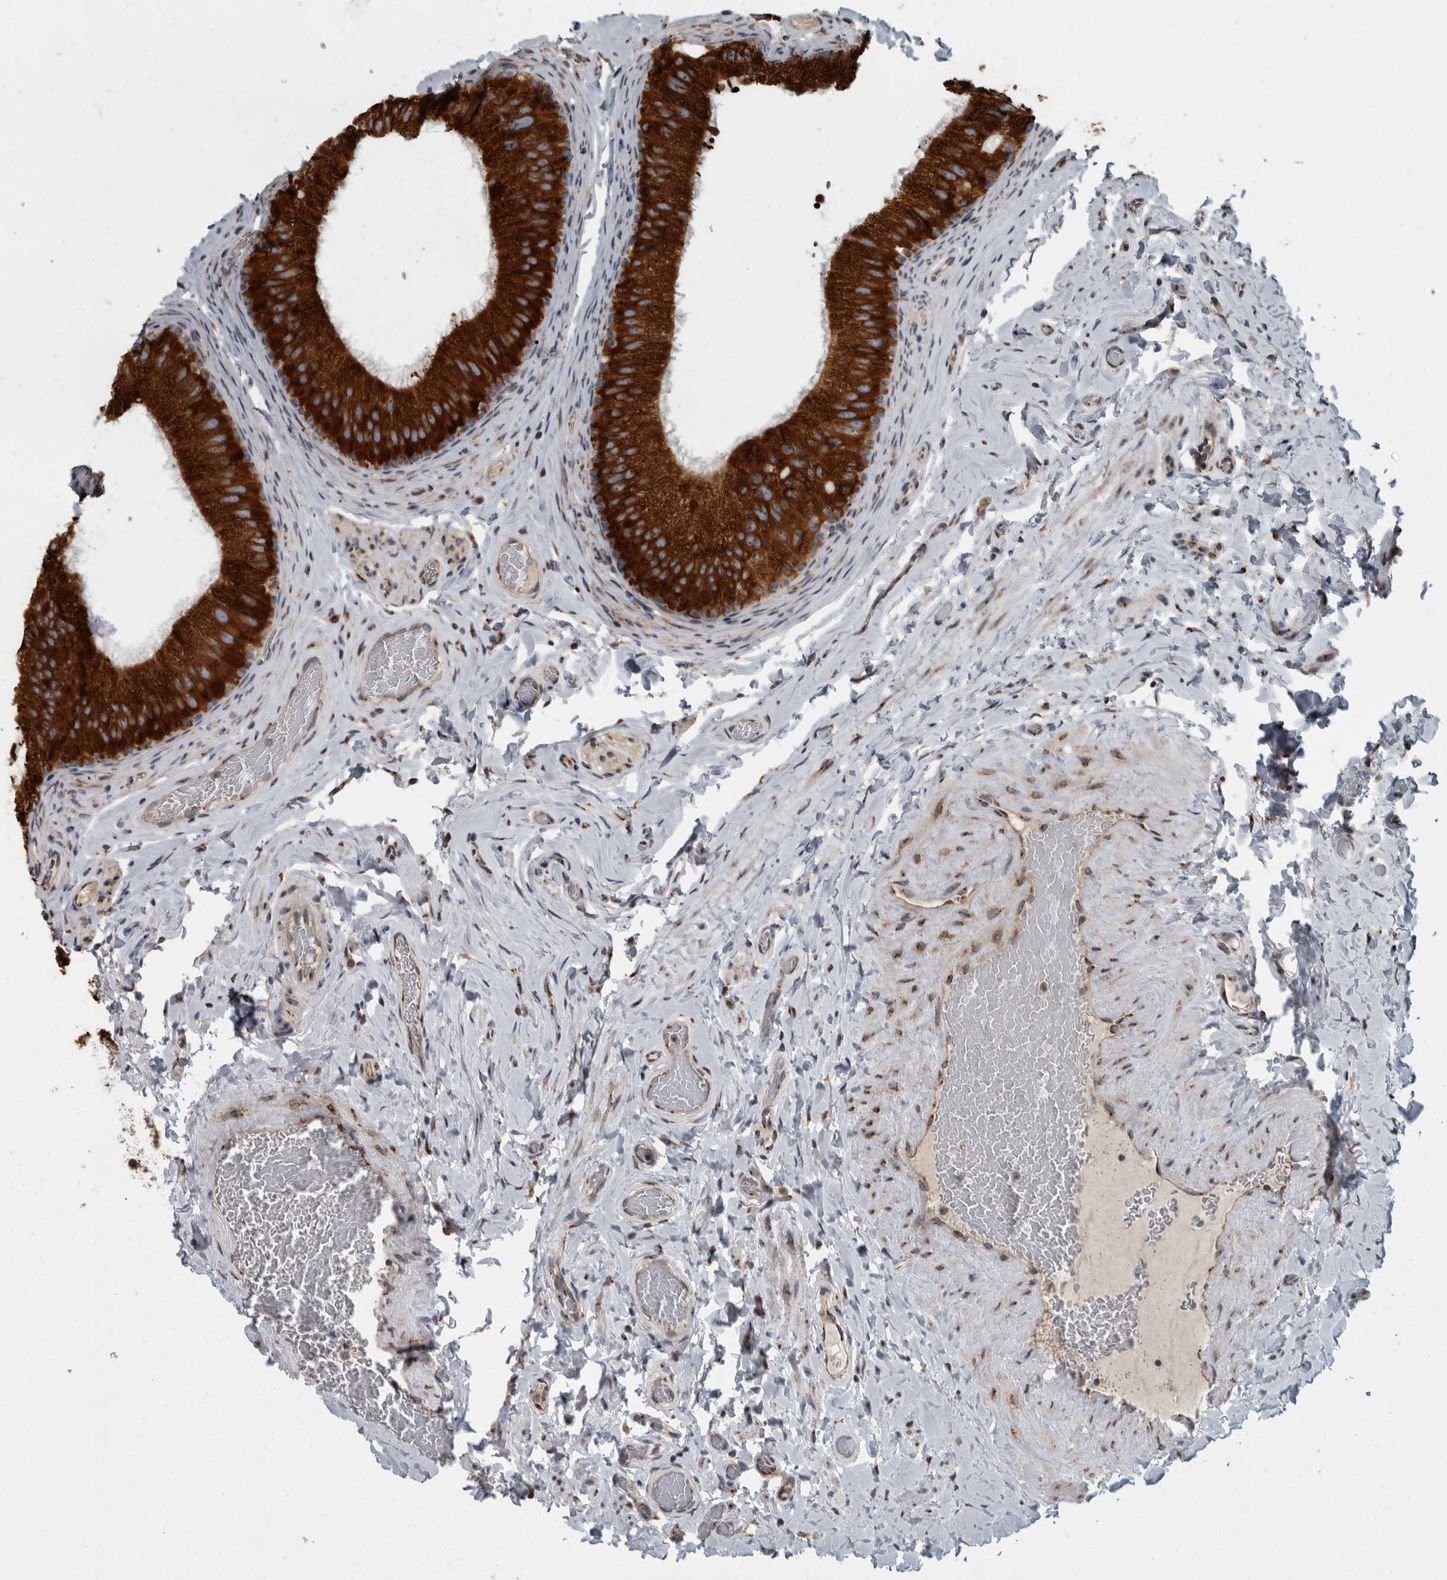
{"staining": {"intensity": "strong", "quantity": ">75%", "location": "cytoplasmic/membranous"}, "tissue": "epididymis", "cell_type": "Glandular cells", "image_type": "normal", "snomed": [{"axis": "morphology", "description": "Normal tissue, NOS"}, {"axis": "topography", "description": "Vascular tissue"}, {"axis": "topography", "description": "Epididymis"}], "caption": "Epididymis stained with DAB (3,3'-diaminobenzidine) immunohistochemistry exhibits high levels of strong cytoplasmic/membranous expression in approximately >75% of glandular cells. (DAB (3,3'-diaminobenzidine) = brown stain, brightfield microscopy at high magnification).", "gene": "LMAN2L", "patient": {"sex": "male", "age": 49}}